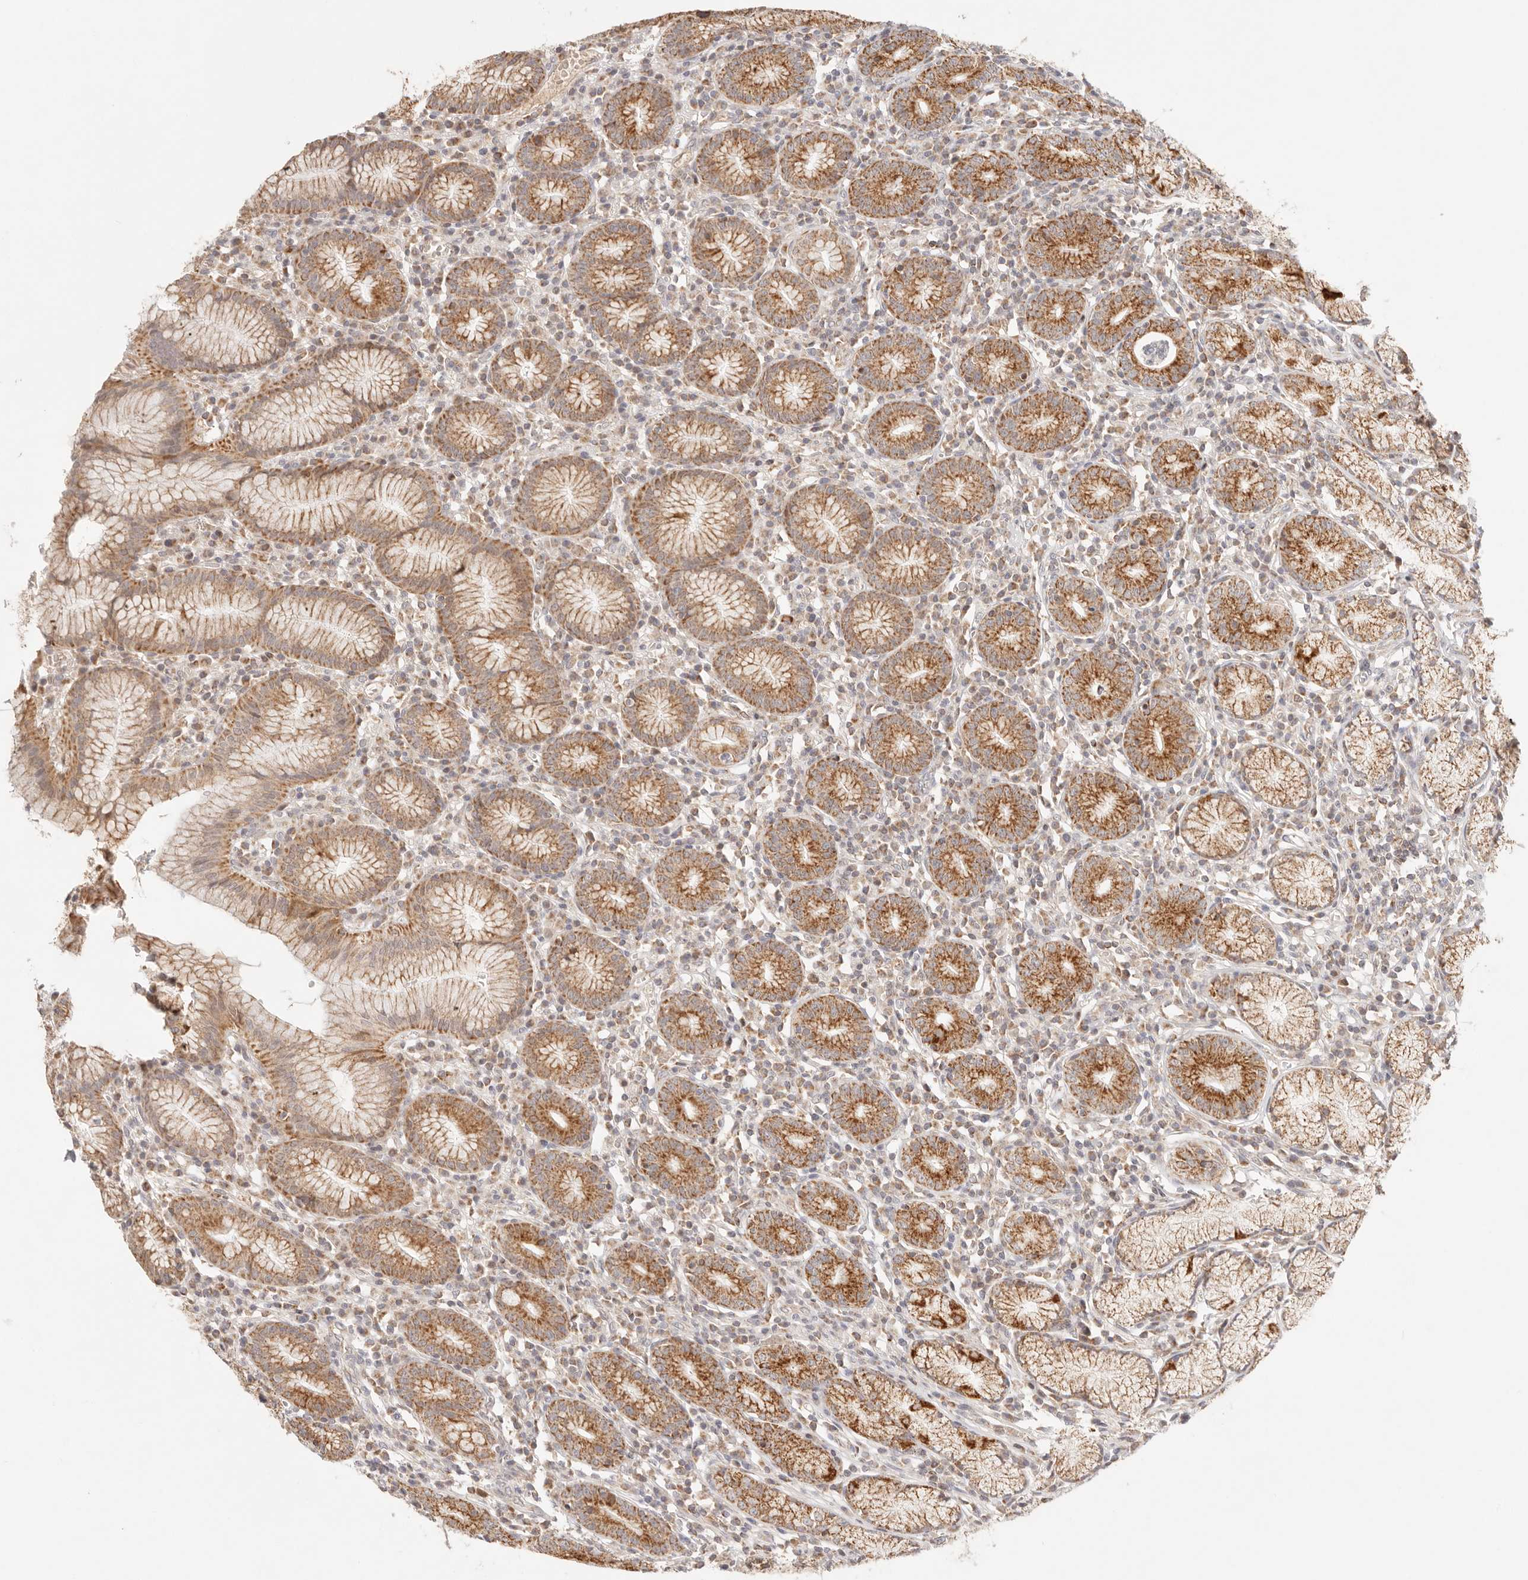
{"staining": {"intensity": "strong", "quantity": ">75%", "location": "cytoplasmic/membranous"}, "tissue": "stomach", "cell_type": "Glandular cells", "image_type": "normal", "snomed": [{"axis": "morphology", "description": "Normal tissue, NOS"}, {"axis": "topography", "description": "Stomach"}], "caption": "Normal stomach was stained to show a protein in brown. There is high levels of strong cytoplasmic/membranous expression in about >75% of glandular cells. (brown staining indicates protein expression, while blue staining denotes nuclei).", "gene": "COA6", "patient": {"sex": "male", "age": 55}}